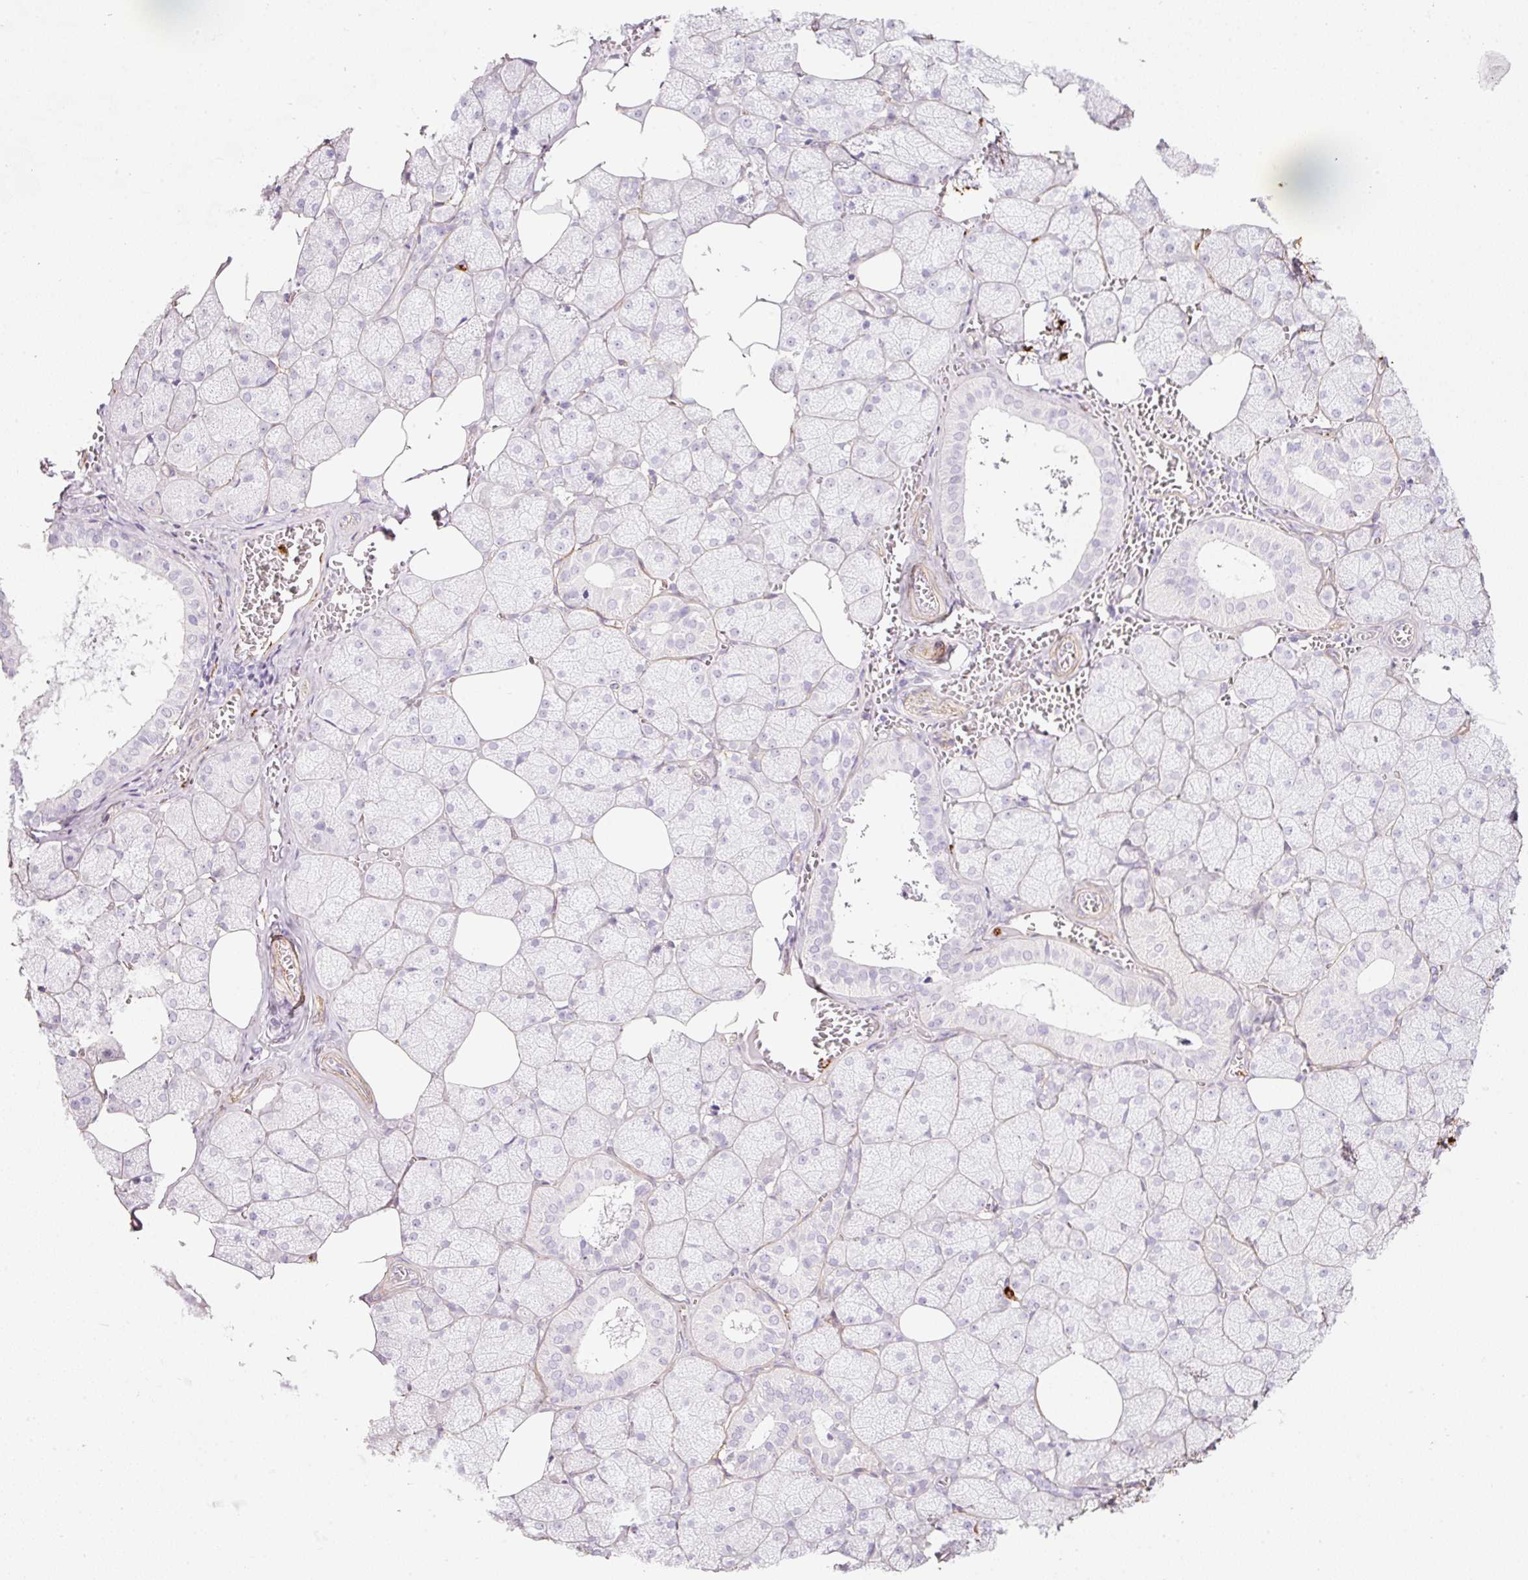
{"staining": {"intensity": "negative", "quantity": "none", "location": "none"}, "tissue": "salivary gland", "cell_type": "Glandular cells", "image_type": "normal", "snomed": [{"axis": "morphology", "description": "Normal tissue, NOS"}, {"axis": "topography", "description": "Salivary gland"}, {"axis": "topography", "description": "Peripheral nerve tissue"}], "caption": "An immunohistochemistry image of normal salivary gland is shown. There is no staining in glandular cells of salivary gland.", "gene": "LOXL4", "patient": {"sex": "male", "age": 38}}